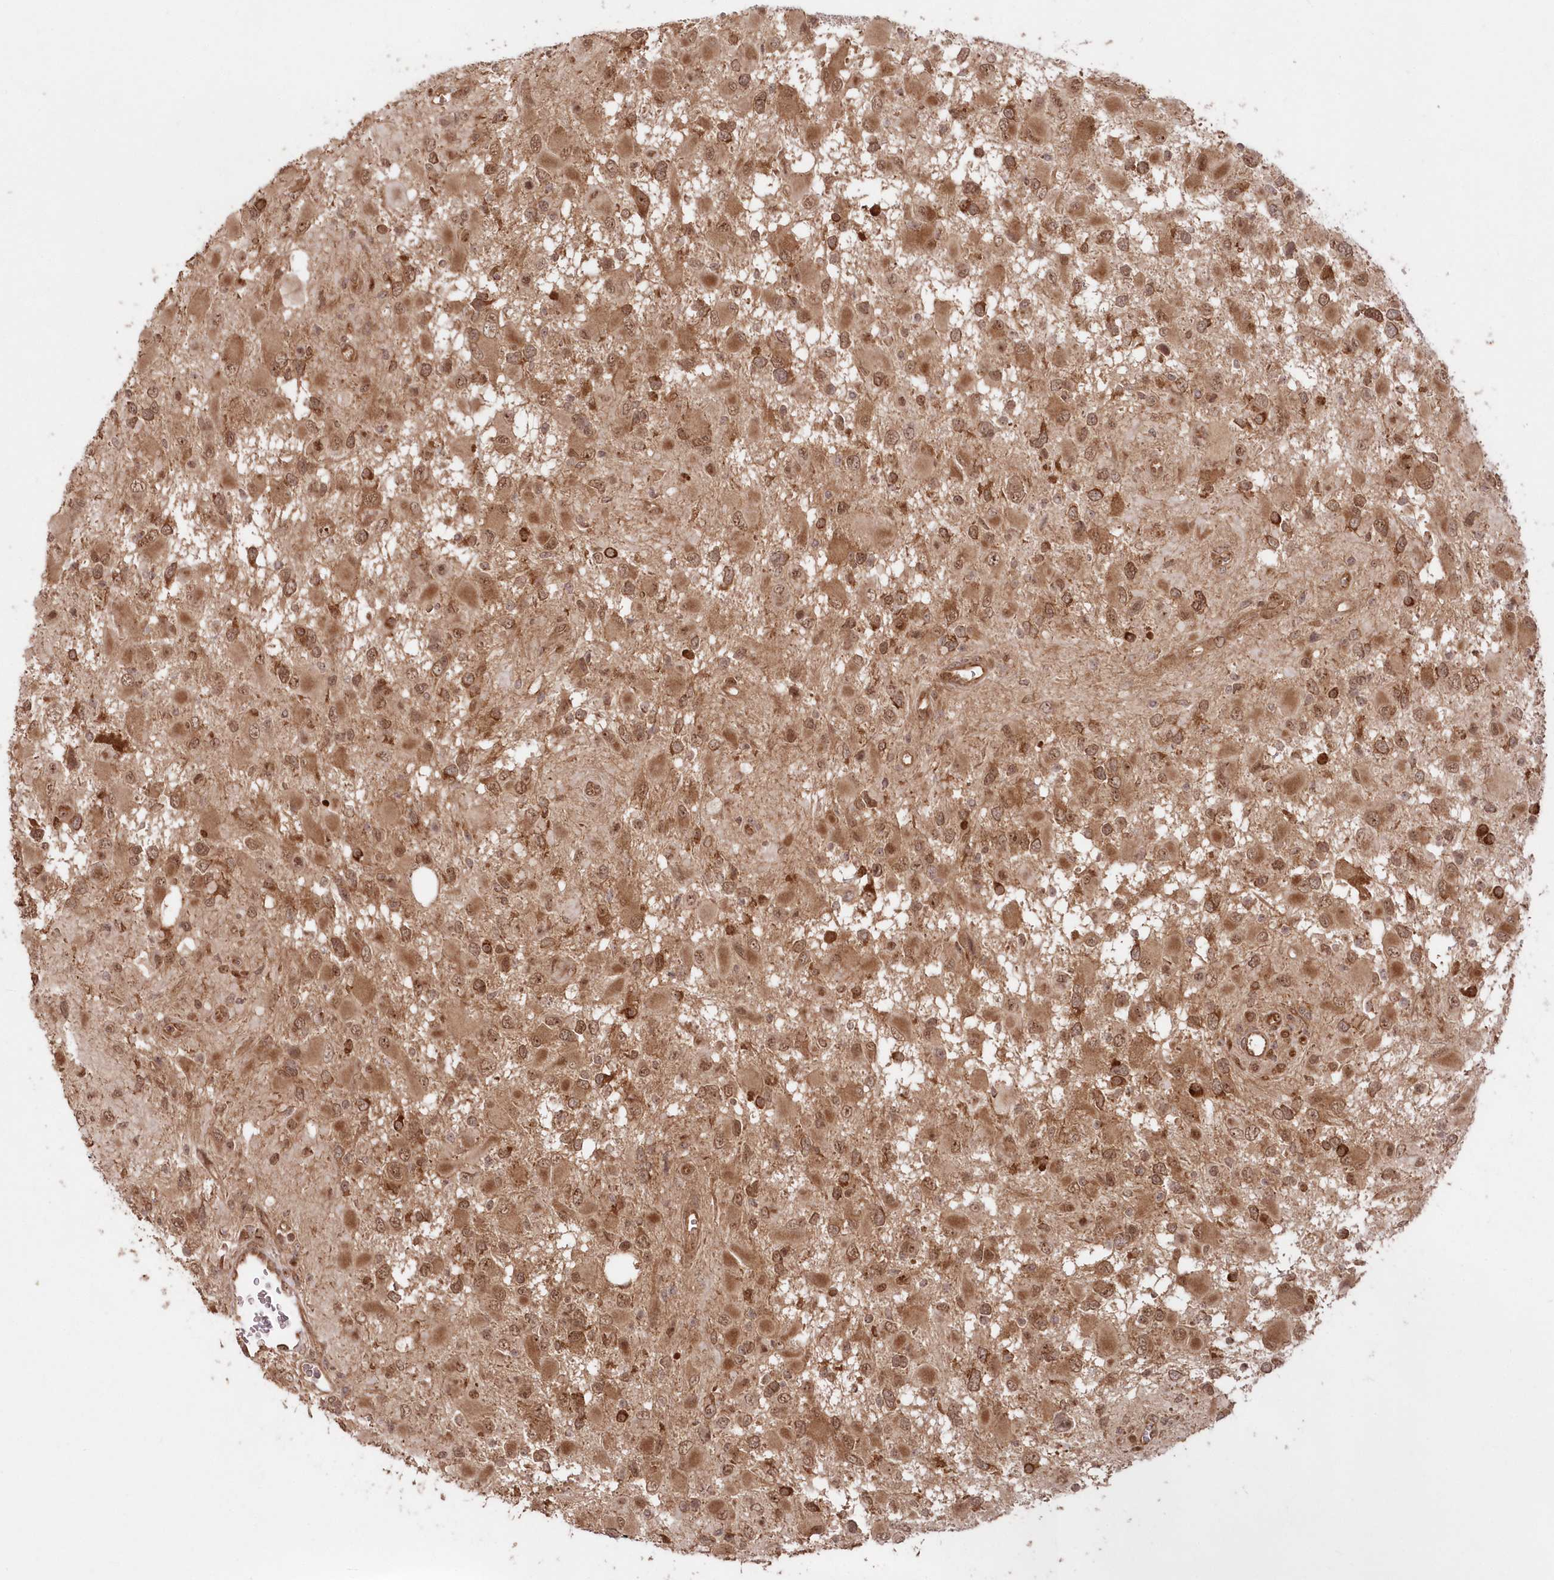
{"staining": {"intensity": "moderate", "quantity": ">75%", "location": "cytoplasmic/membranous,nuclear"}, "tissue": "glioma", "cell_type": "Tumor cells", "image_type": "cancer", "snomed": [{"axis": "morphology", "description": "Glioma, malignant, High grade"}, {"axis": "topography", "description": "Brain"}], "caption": "Protein expression analysis of glioma demonstrates moderate cytoplasmic/membranous and nuclear positivity in about >75% of tumor cells.", "gene": "SERINC1", "patient": {"sex": "male", "age": 53}}